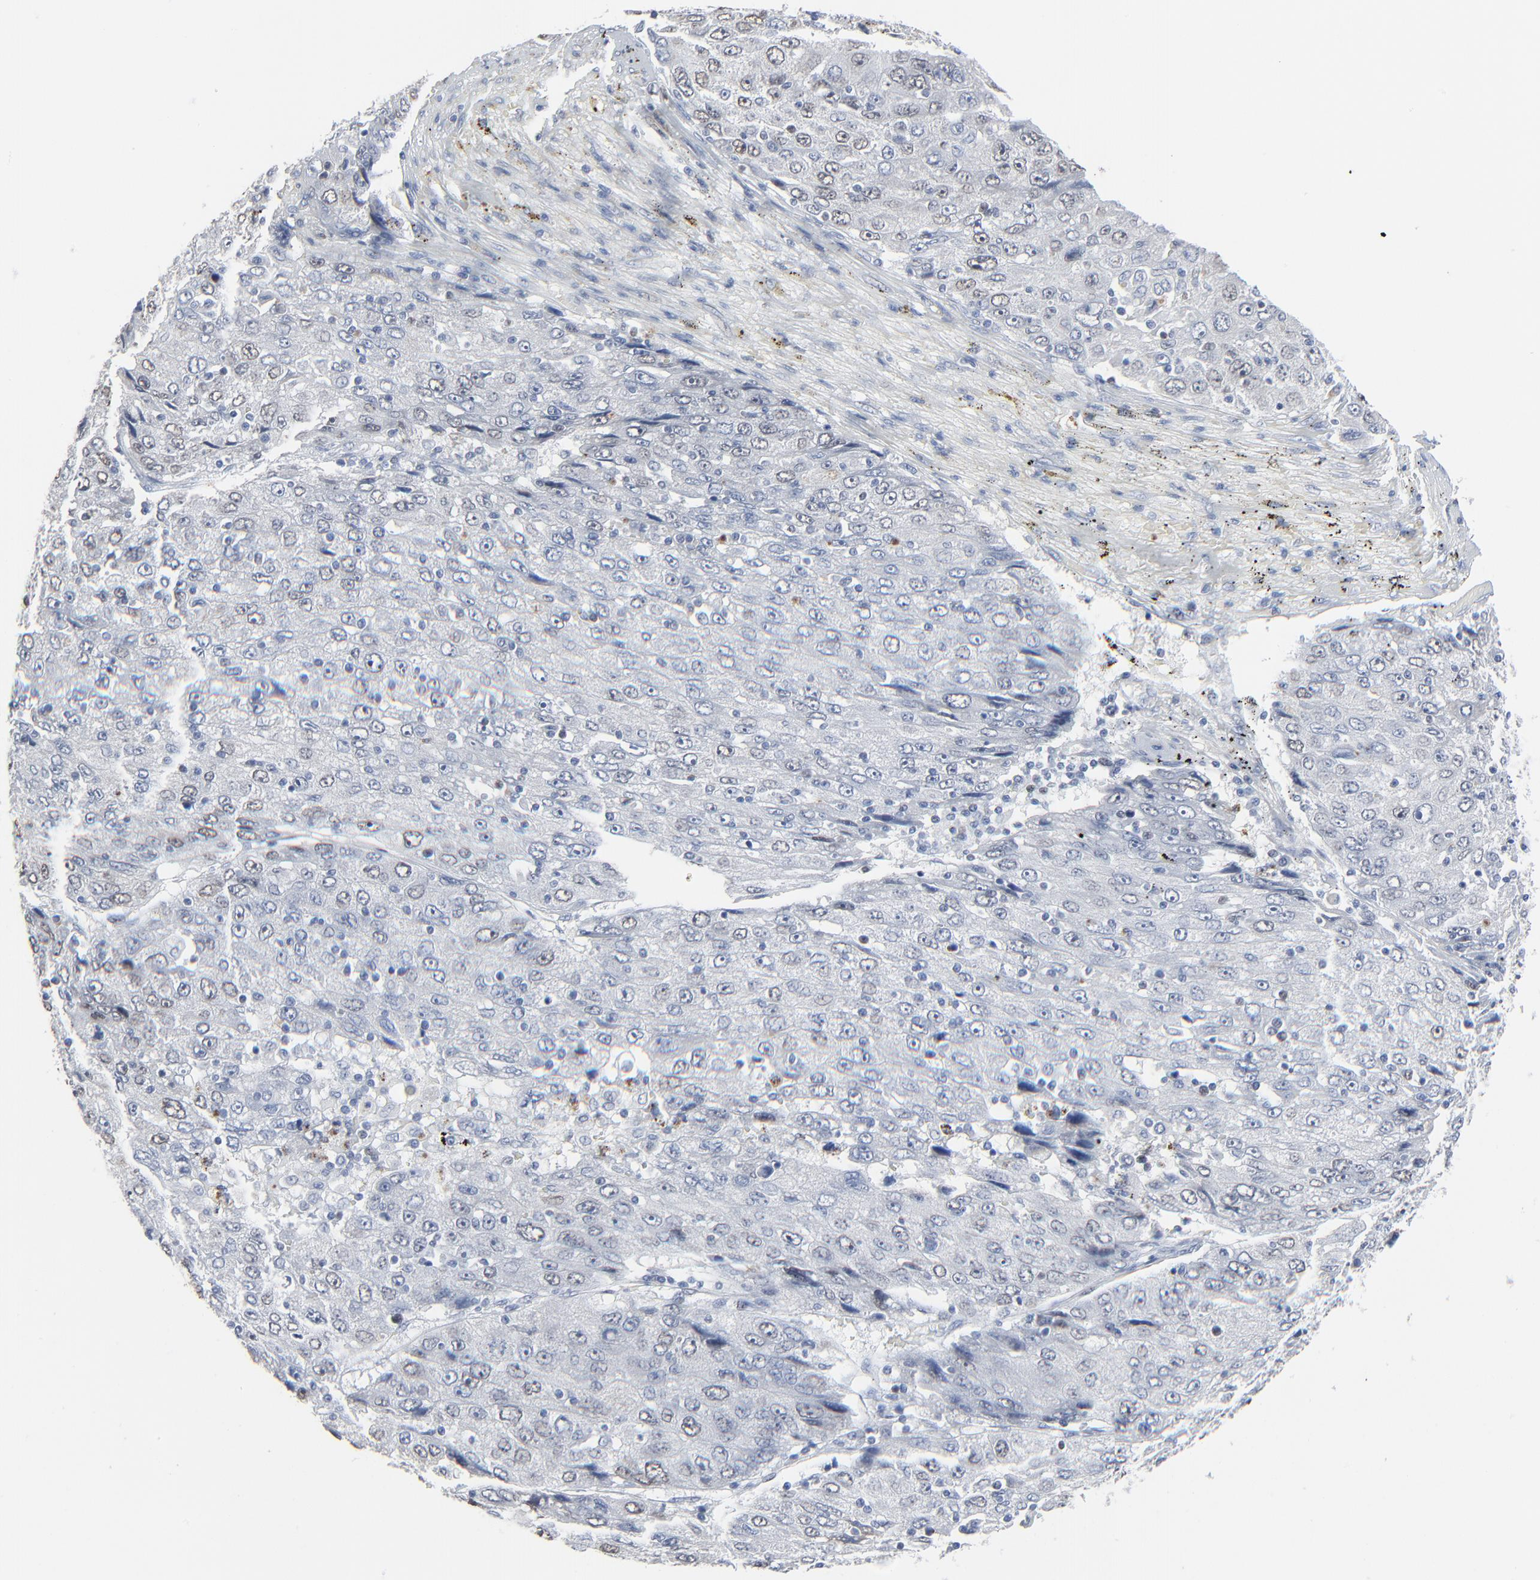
{"staining": {"intensity": "negative", "quantity": "none", "location": "none"}, "tissue": "liver cancer", "cell_type": "Tumor cells", "image_type": "cancer", "snomed": [{"axis": "morphology", "description": "Carcinoma, Hepatocellular, NOS"}, {"axis": "topography", "description": "Liver"}], "caption": "The immunohistochemistry image has no significant expression in tumor cells of hepatocellular carcinoma (liver) tissue.", "gene": "BIRC3", "patient": {"sex": "male", "age": 49}}